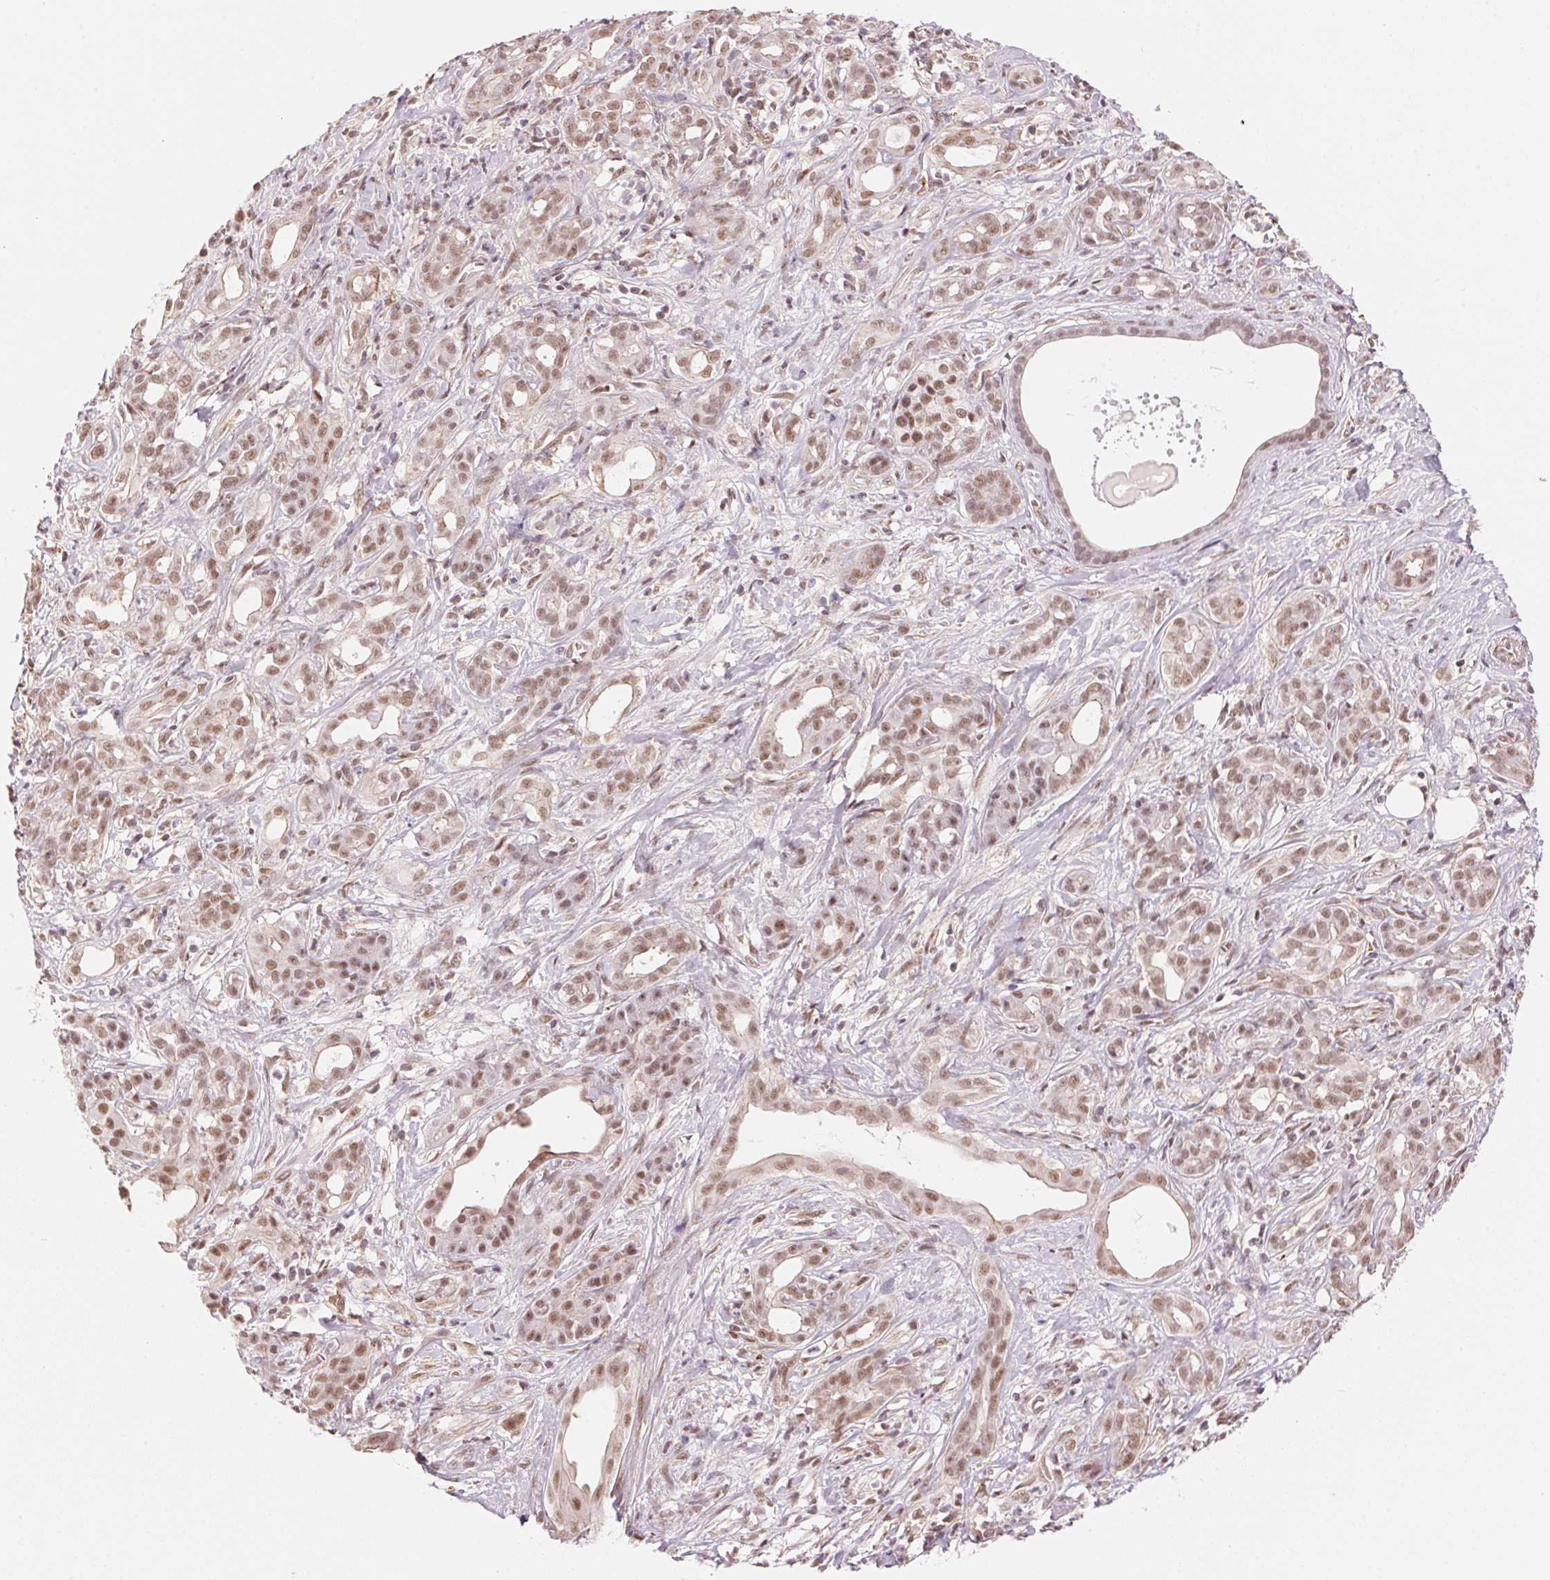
{"staining": {"intensity": "moderate", "quantity": ">75%", "location": "nuclear"}, "tissue": "pancreatic cancer", "cell_type": "Tumor cells", "image_type": "cancer", "snomed": [{"axis": "morphology", "description": "Adenocarcinoma, NOS"}, {"axis": "topography", "description": "Pancreas"}], "caption": "Tumor cells reveal medium levels of moderate nuclear expression in approximately >75% of cells in pancreatic adenocarcinoma.", "gene": "HNRNPDL", "patient": {"sex": "male", "age": 61}}